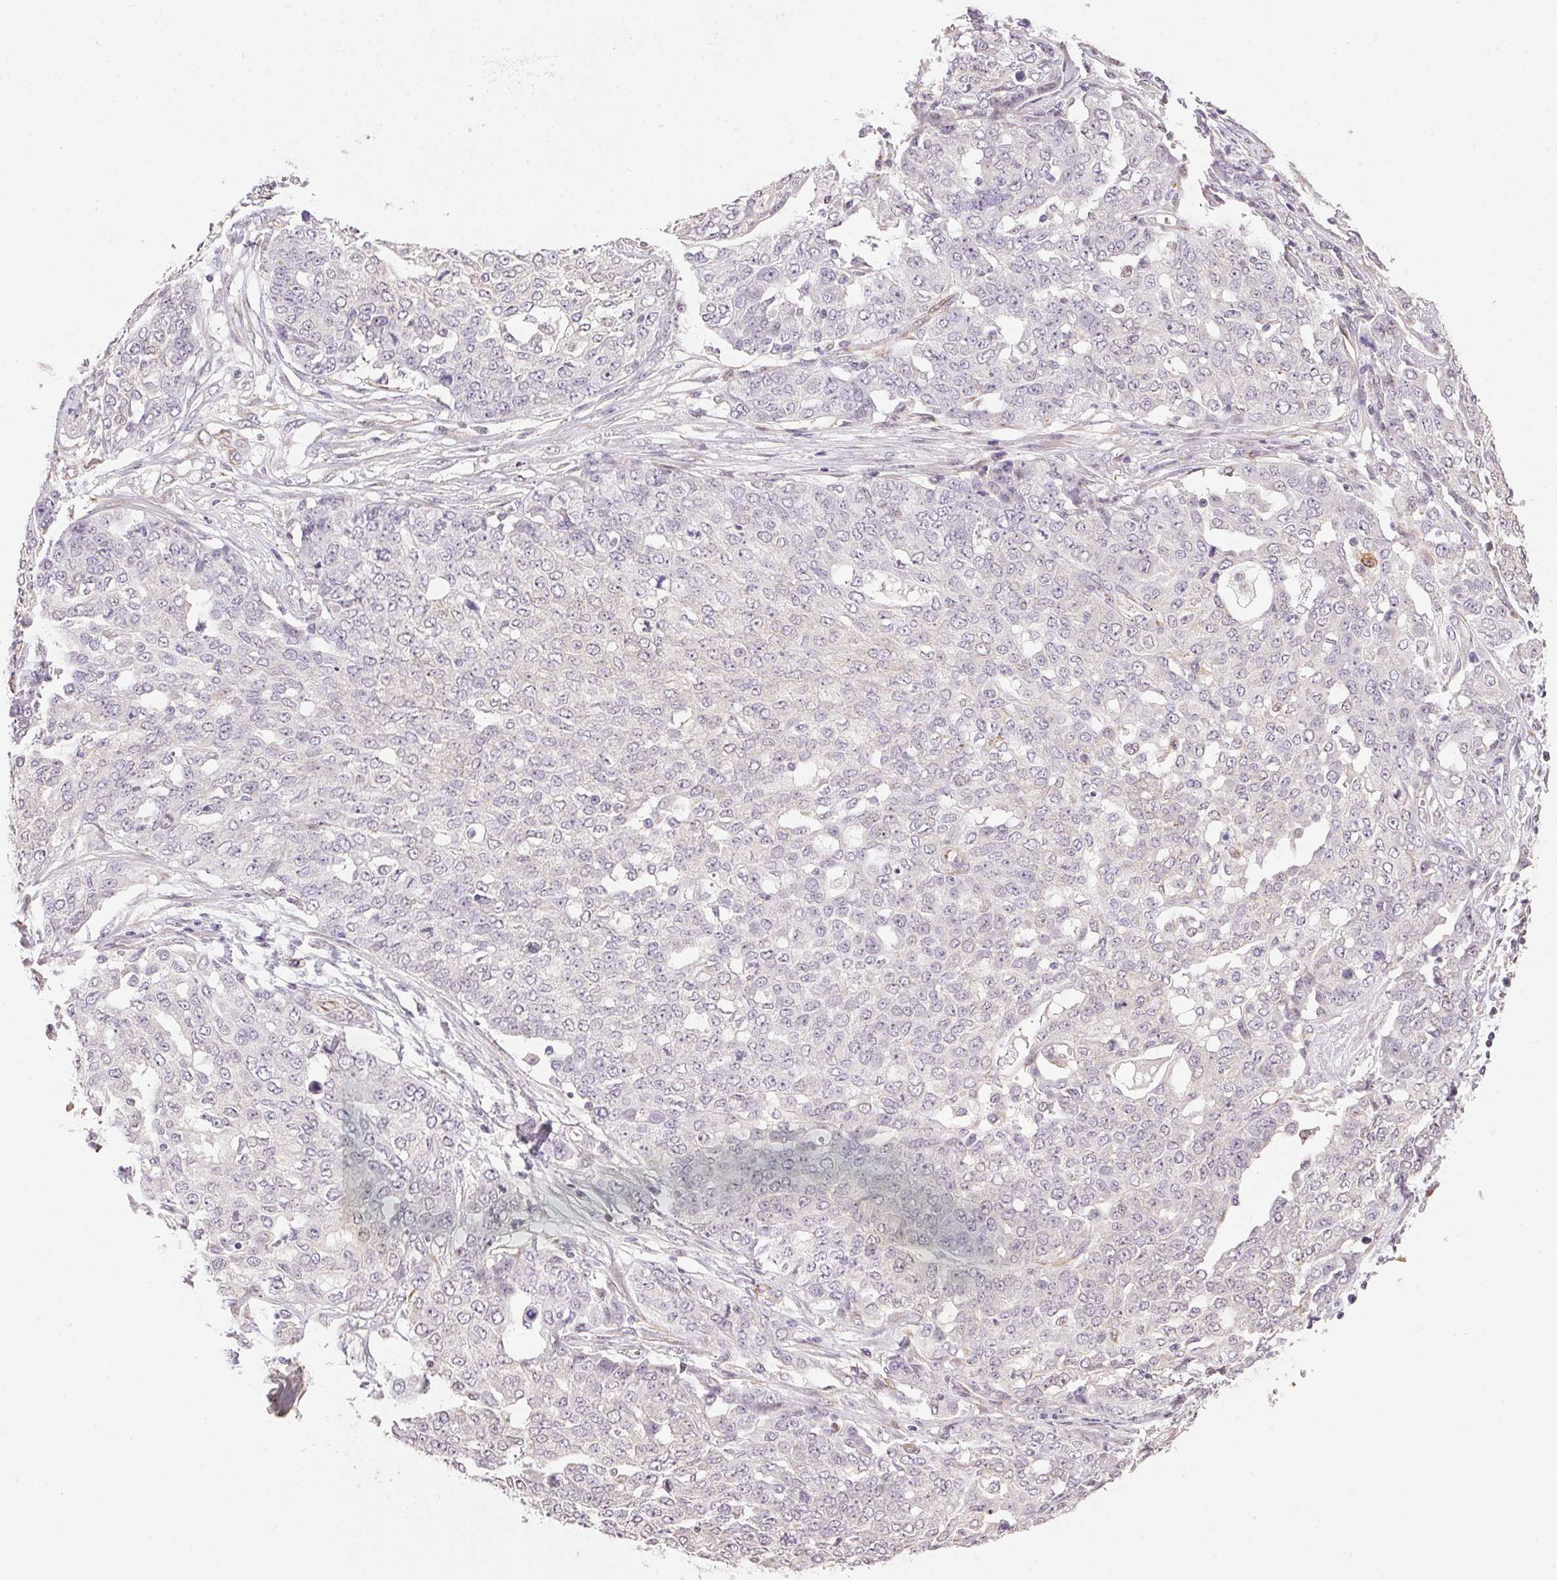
{"staining": {"intensity": "negative", "quantity": "none", "location": "none"}, "tissue": "ovarian cancer", "cell_type": "Tumor cells", "image_type": "cancer", "snomed": [{"axis": "morphology", "description": "Cystadenocarcinoma, serous, NOS"}, {"axis": "topography", "description": "Soft tissue"}, {"axis": "topography", "description": "Ovary"}], "caption": "Human ovarian serous cystadenocarcinoma stained for a protein using immunohistochemistry (IHC) reveals no positivity in tumor cells.", "gene": "GYG2", "patient": {"sex": "female", "age": 57}}